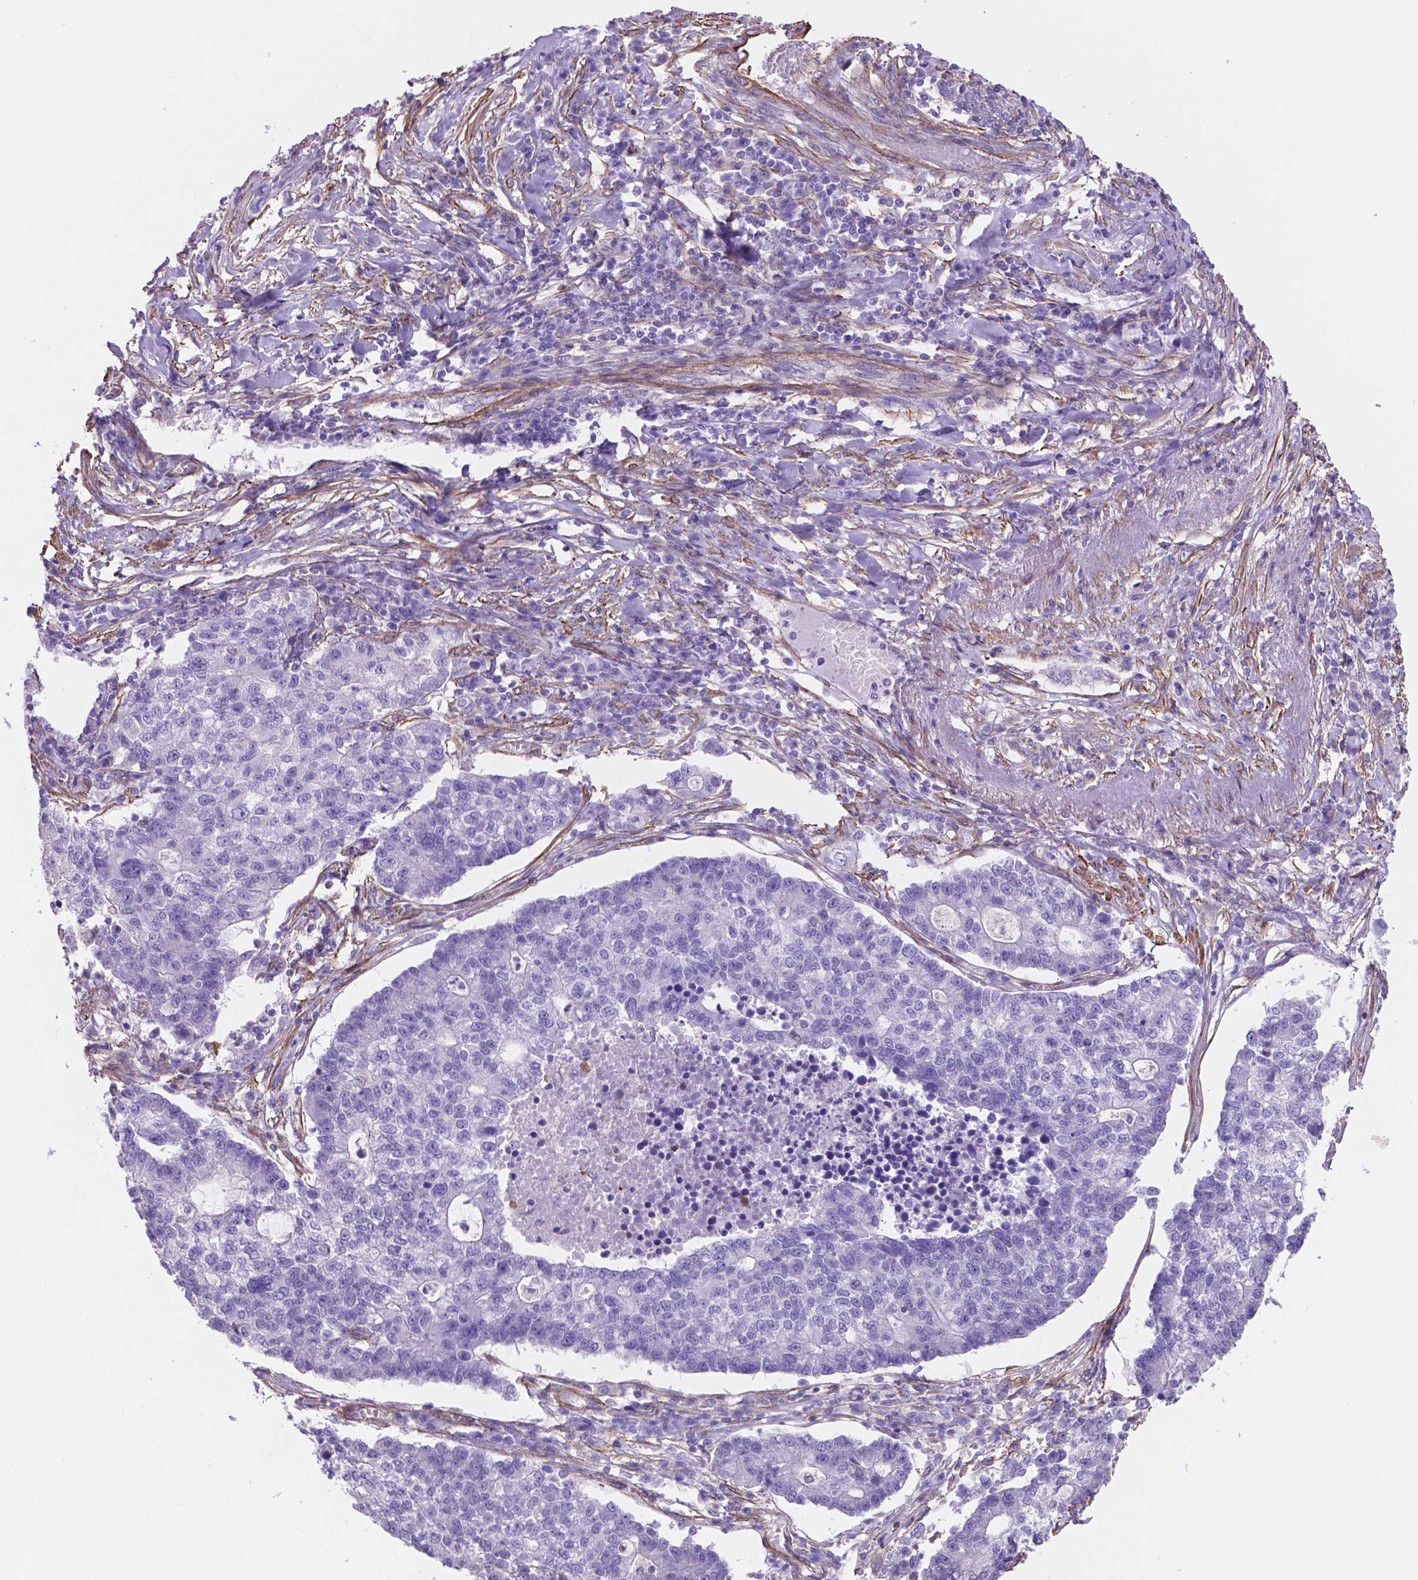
{"staining": {"intensity": "negative", "quantity": "none", "location": "none"}, "tissue": "lung cancer", "cell_type": "Tumor cells", "image_type": "cancer", "snomed": [{"axis": "morphology", "description": "Adenocarcinoma, NOS"}, {"axis": "topography", "description": "Lung"}], "caption": "IHC of human lung adenocarcinoma exhibits no expression in tumor cells.", "gene": "TOR2A", "patient": {"sex": "male", "age": 57}}